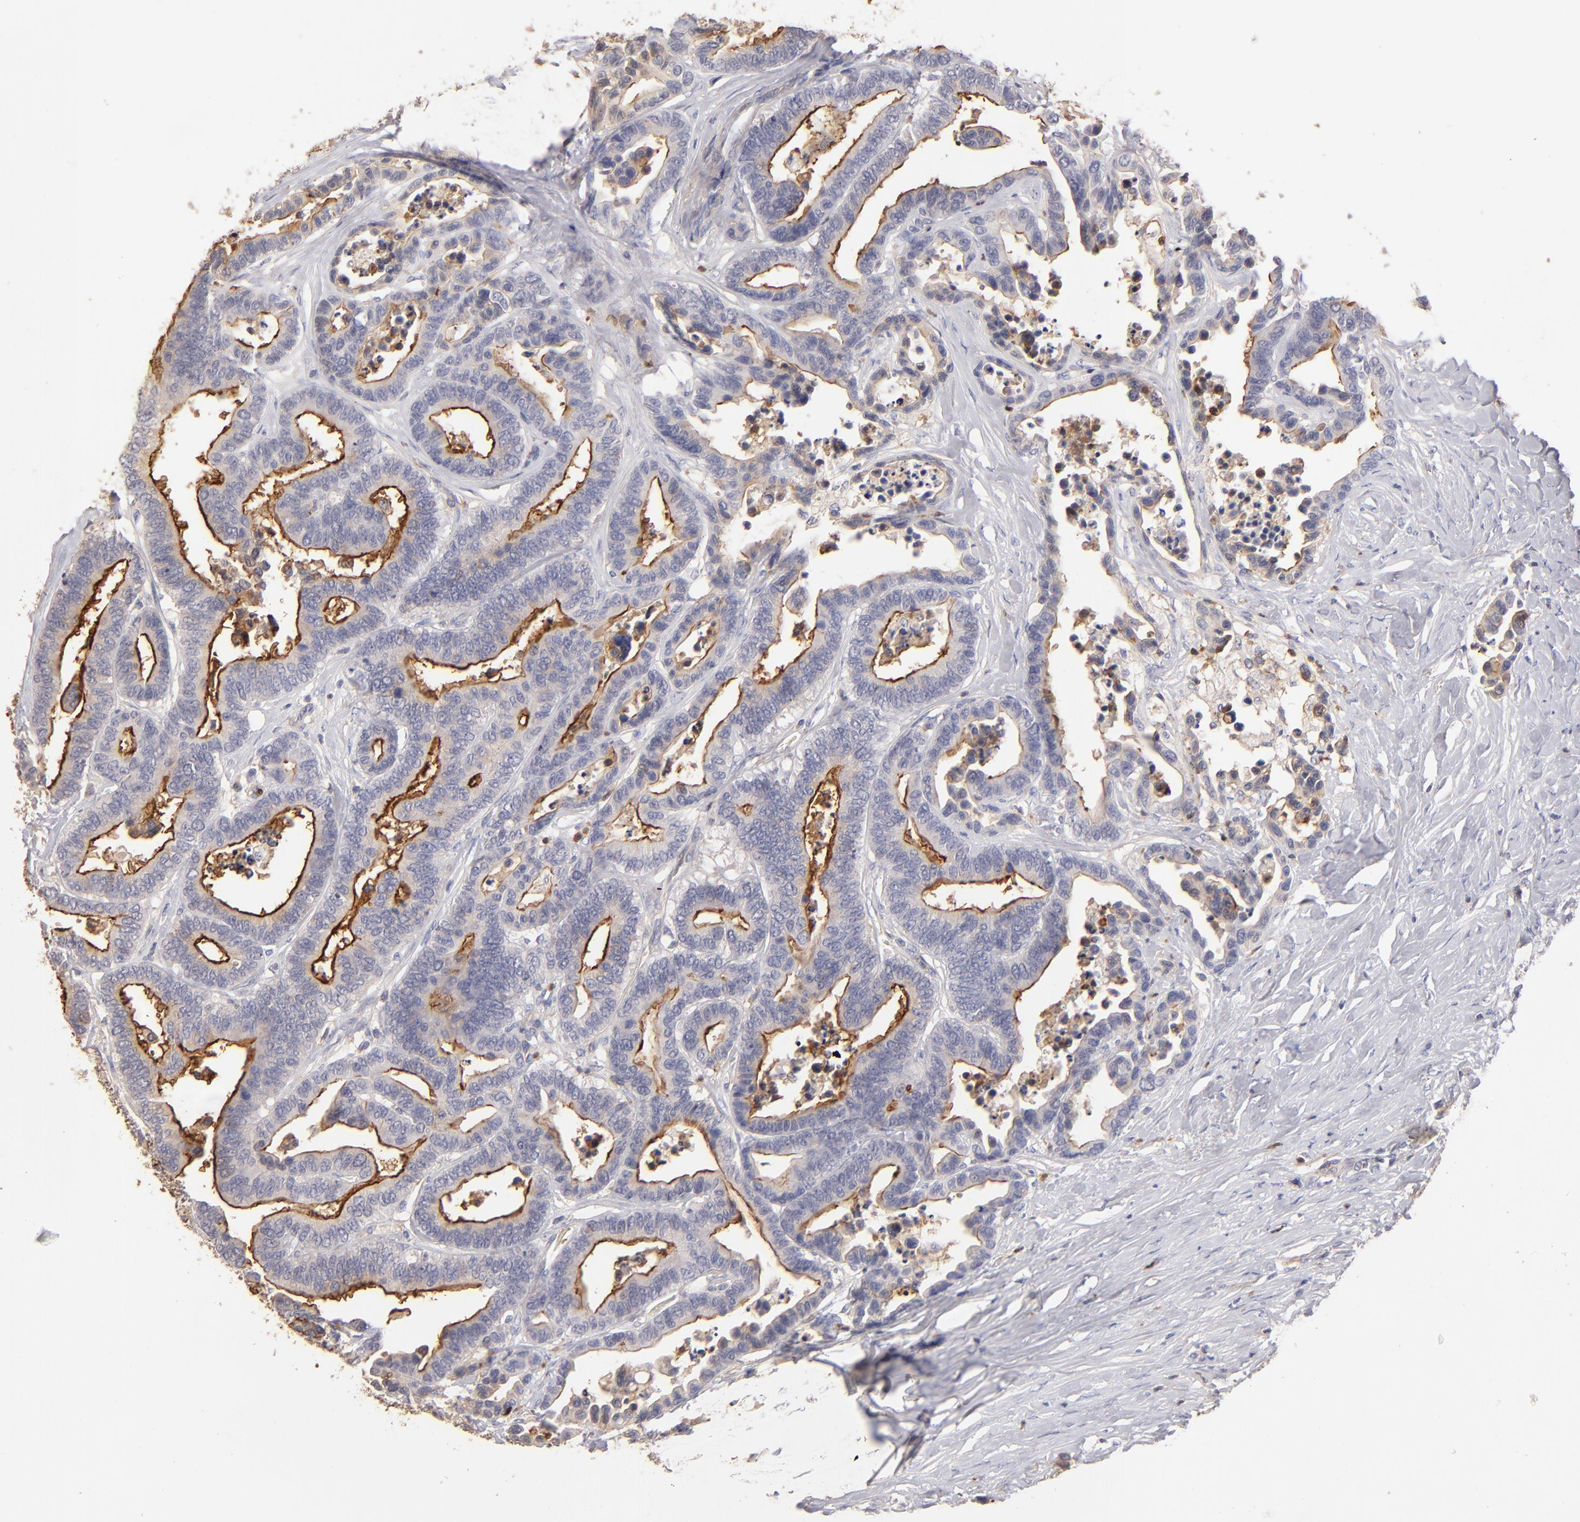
{"staining": {"intensity": "moderate", "quantity": "25%-75%", "location": "cytoplasmic/membranous"}, "tissue": "colorectal cancer", "cell_type": "Tumor cells", "image_type": "cancer", "snomed": [{"axis": "morphology", "description": "Adenocarcinoma, NOS"}, {"axis": "topography", "description": "Colon"}], "caption": "This image exhibits immunohistochemistry (IHC) staining of colorectal cancer (adenocarcinoma), with medium moderate cytoplasmic/membranous staining in approximately 25%-75% of tumor cells.", "gene": "ABCB1", "patient": {"sex": "male", "age": 82}}